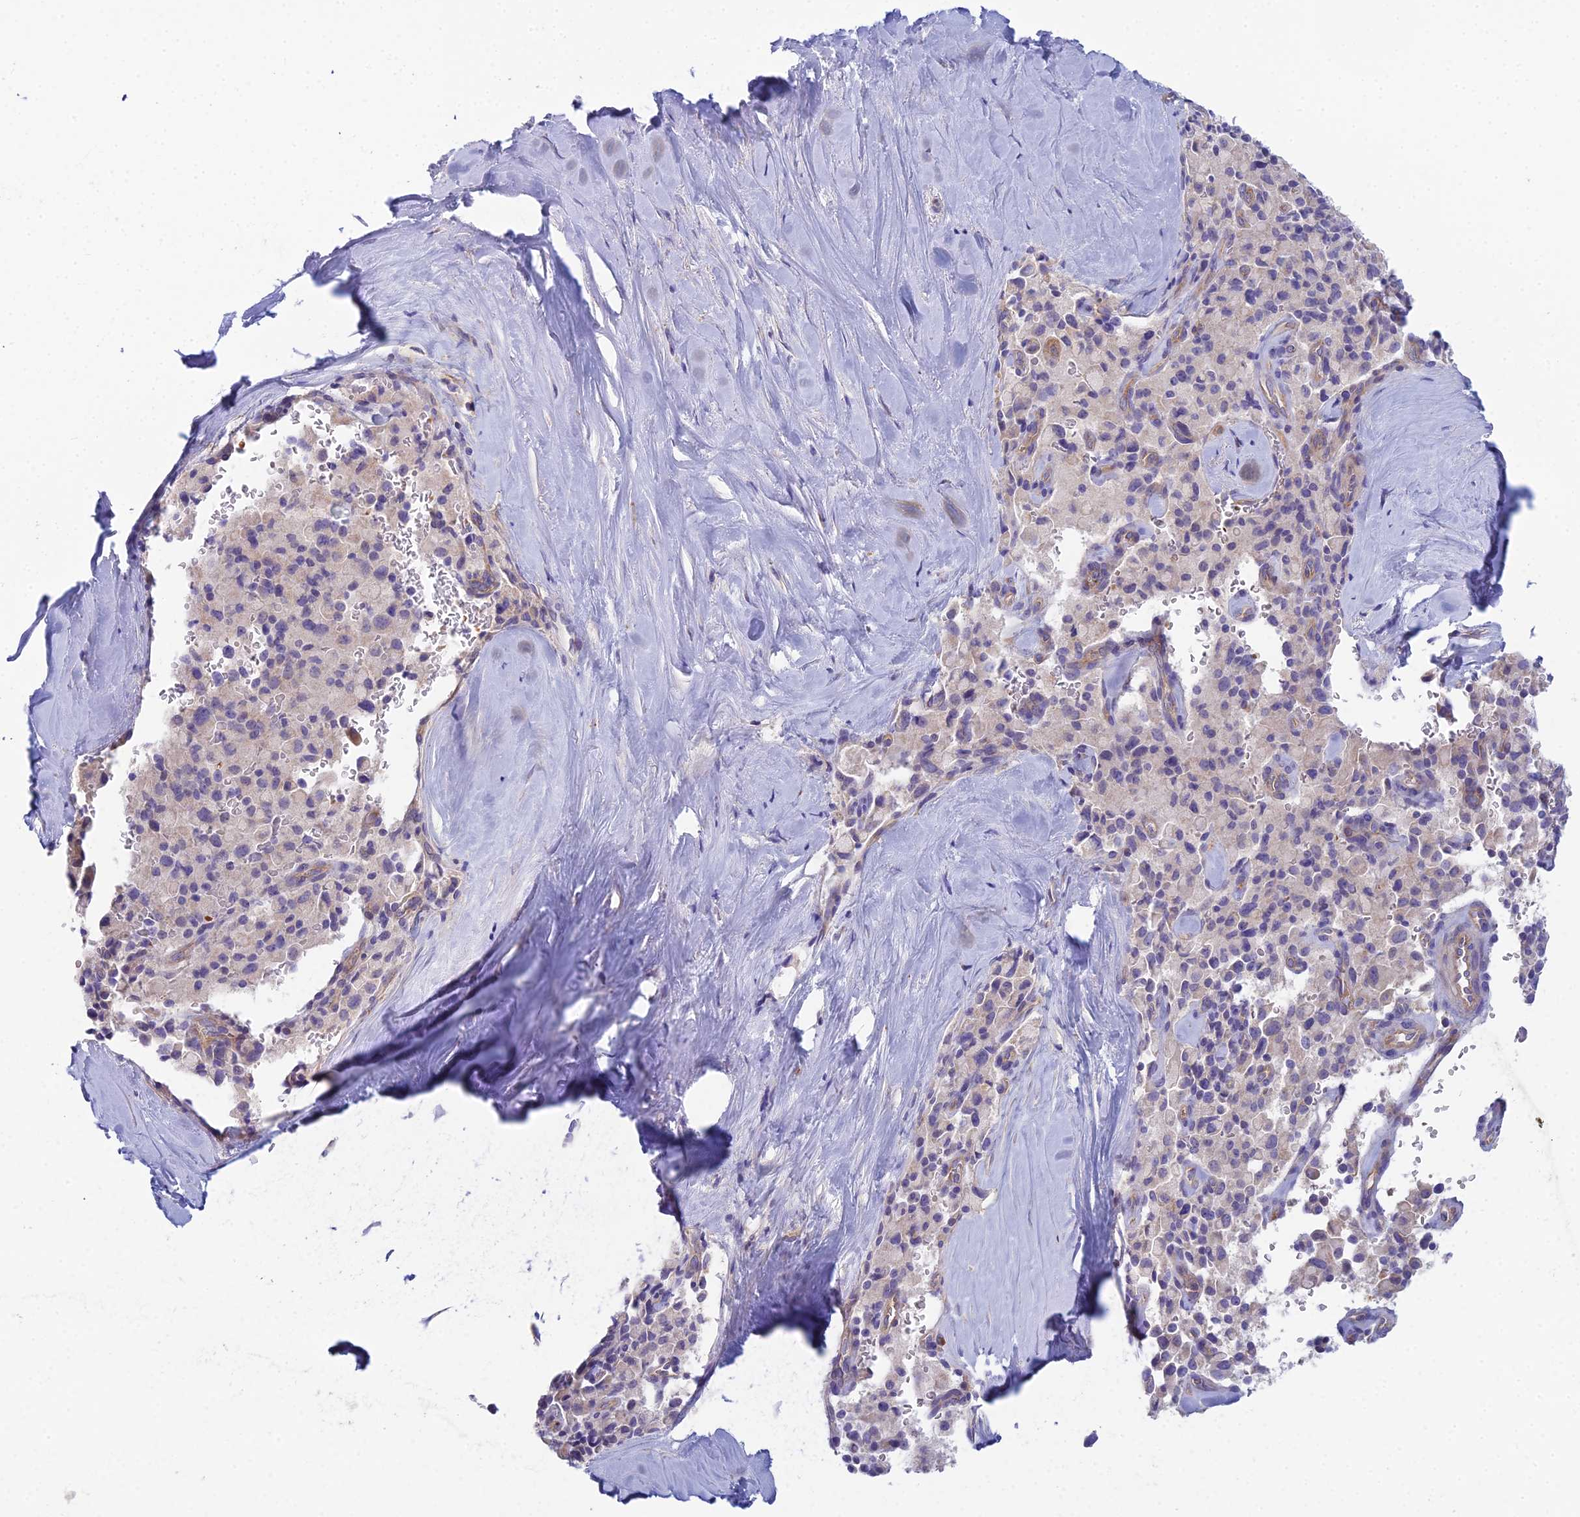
{"staining": {"intensity": "negative", "quantity": "none", "location": "none"}, "tissue": "pancreatic cancer", "cell_type": "Tumor cells", "image_type": "cancer", "snomed": [{"axis": "morphology", "description": "Adenocarcinoma, NOS"}, {"axis": "topography", "description": "Pancreas"}], "caption": "There is no significant positivity in tumor cells of adenocarcinoma (pancreatic).", "gene": "ZNF564", "patient": {"sex": "male", "age": 65}}